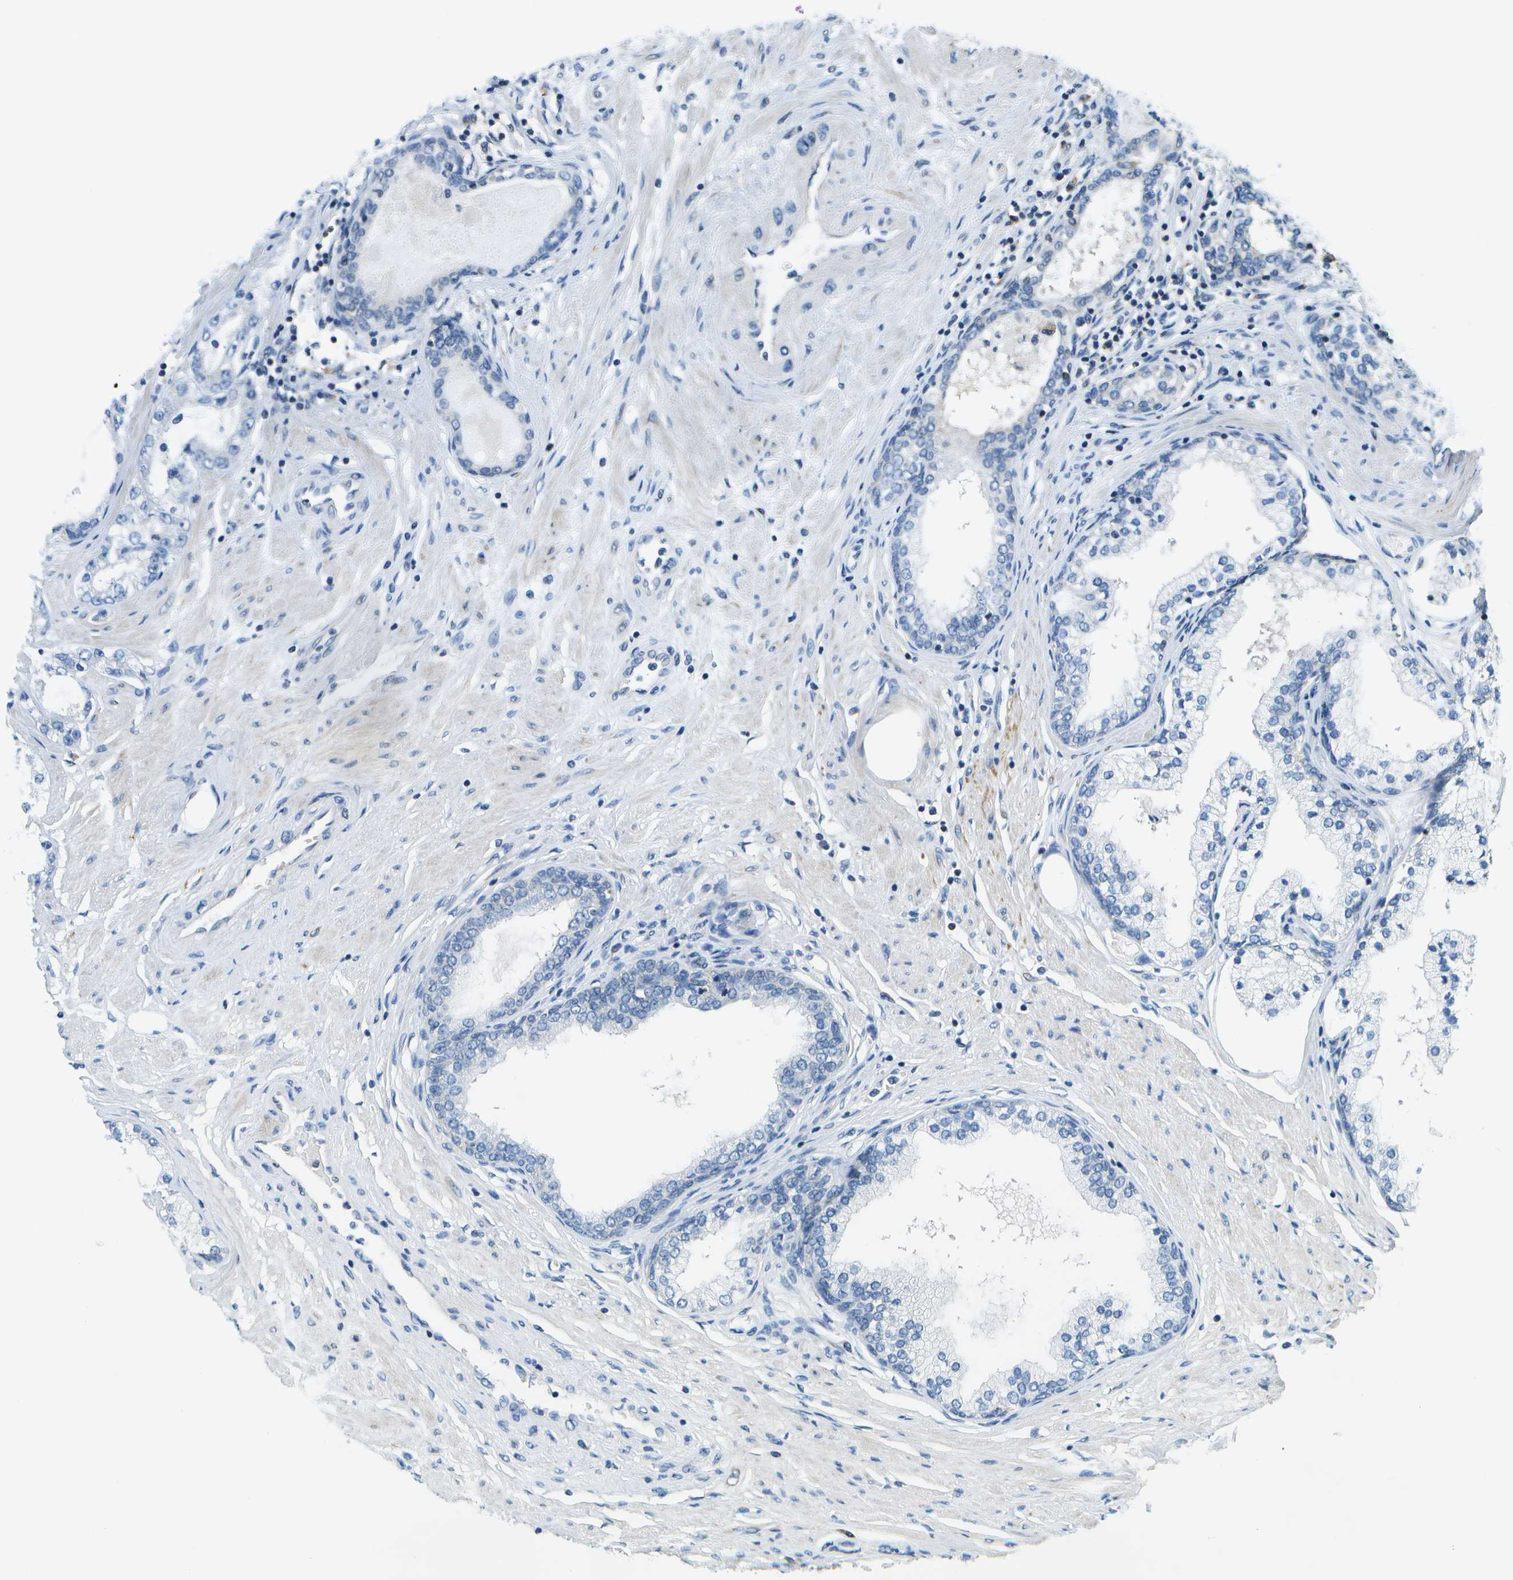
{"staining": {"intensity": "negative", "quantity": "none", "location": "none"}, "tissue": "prostate cancer", "cell_type": "Tumor cells", "image_type": "cancer", "snomed": [{"axis": "morphology", "description": "Adenocarcinoma, Low grade"}, {"axis": "topography", "description": "Prostate"}], "caption": "Immunohistochemistry histopathology image of neoplastic tissue: human prostate cancer stained with DAB demonstrates no significant protein positivity in tumor cells.", "gene": "PTGIS", "patient": {"sex": "male", "age": 63}}